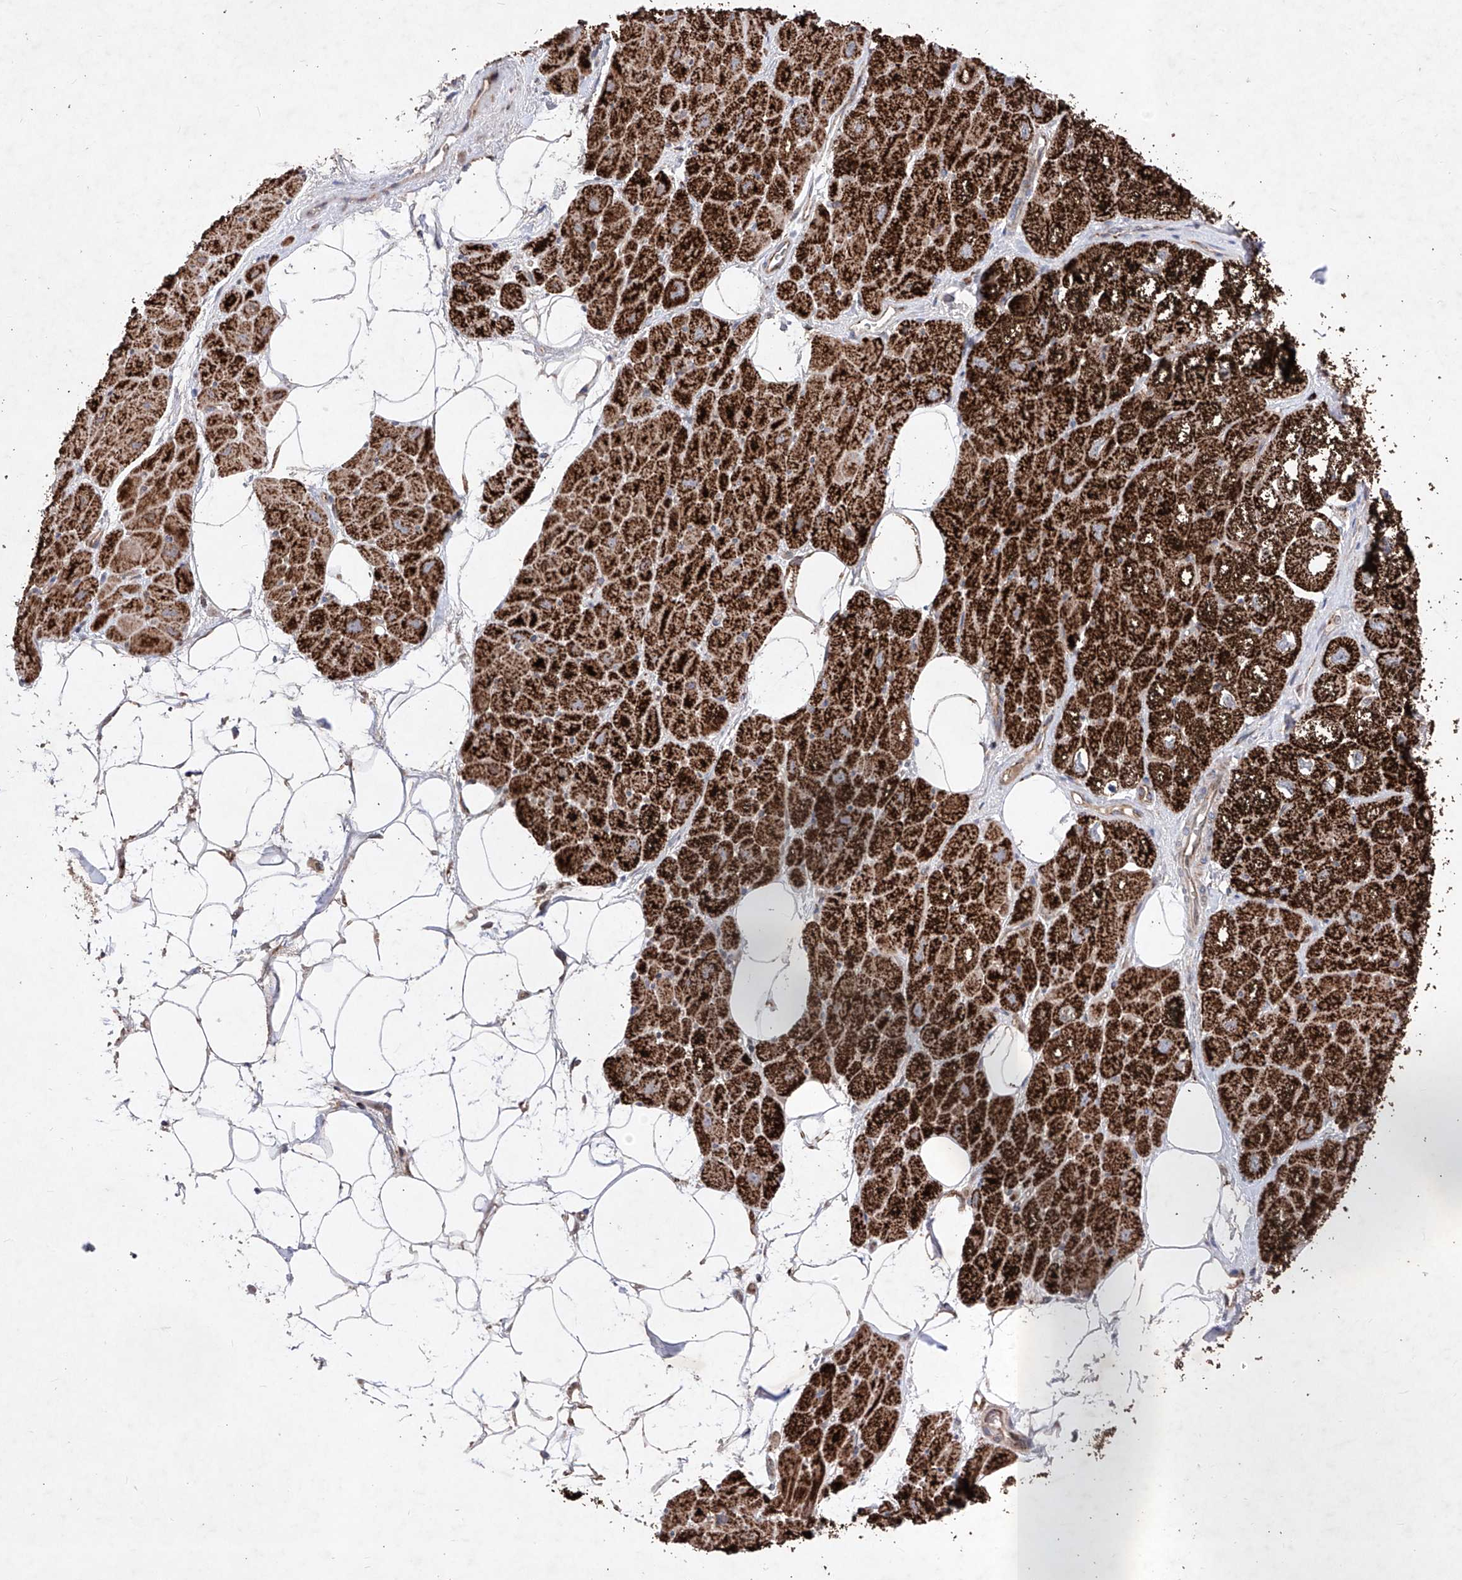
{"staining": {"intensity": "strong", "quantity": ">75%", "location": "cytoplasmic/membranous"}, "tissue": "heart muscle", "cell_type": "Cardiomyocytes", "image_type": "normal", "snomed": [{"axis": "morphology", "description": "Normal tissue, NOS"}, {"axis": "topography", "description": "Heart"}], "caption": "Approximately >75% of cardiomyocytes in benign human heart muscle show strong cytoplasmic/membranous protein positivity as visualized by brown immunohistochemical staining.", "gene": "SEMA6A", "patient": {"sex": "male", "age": 50}}